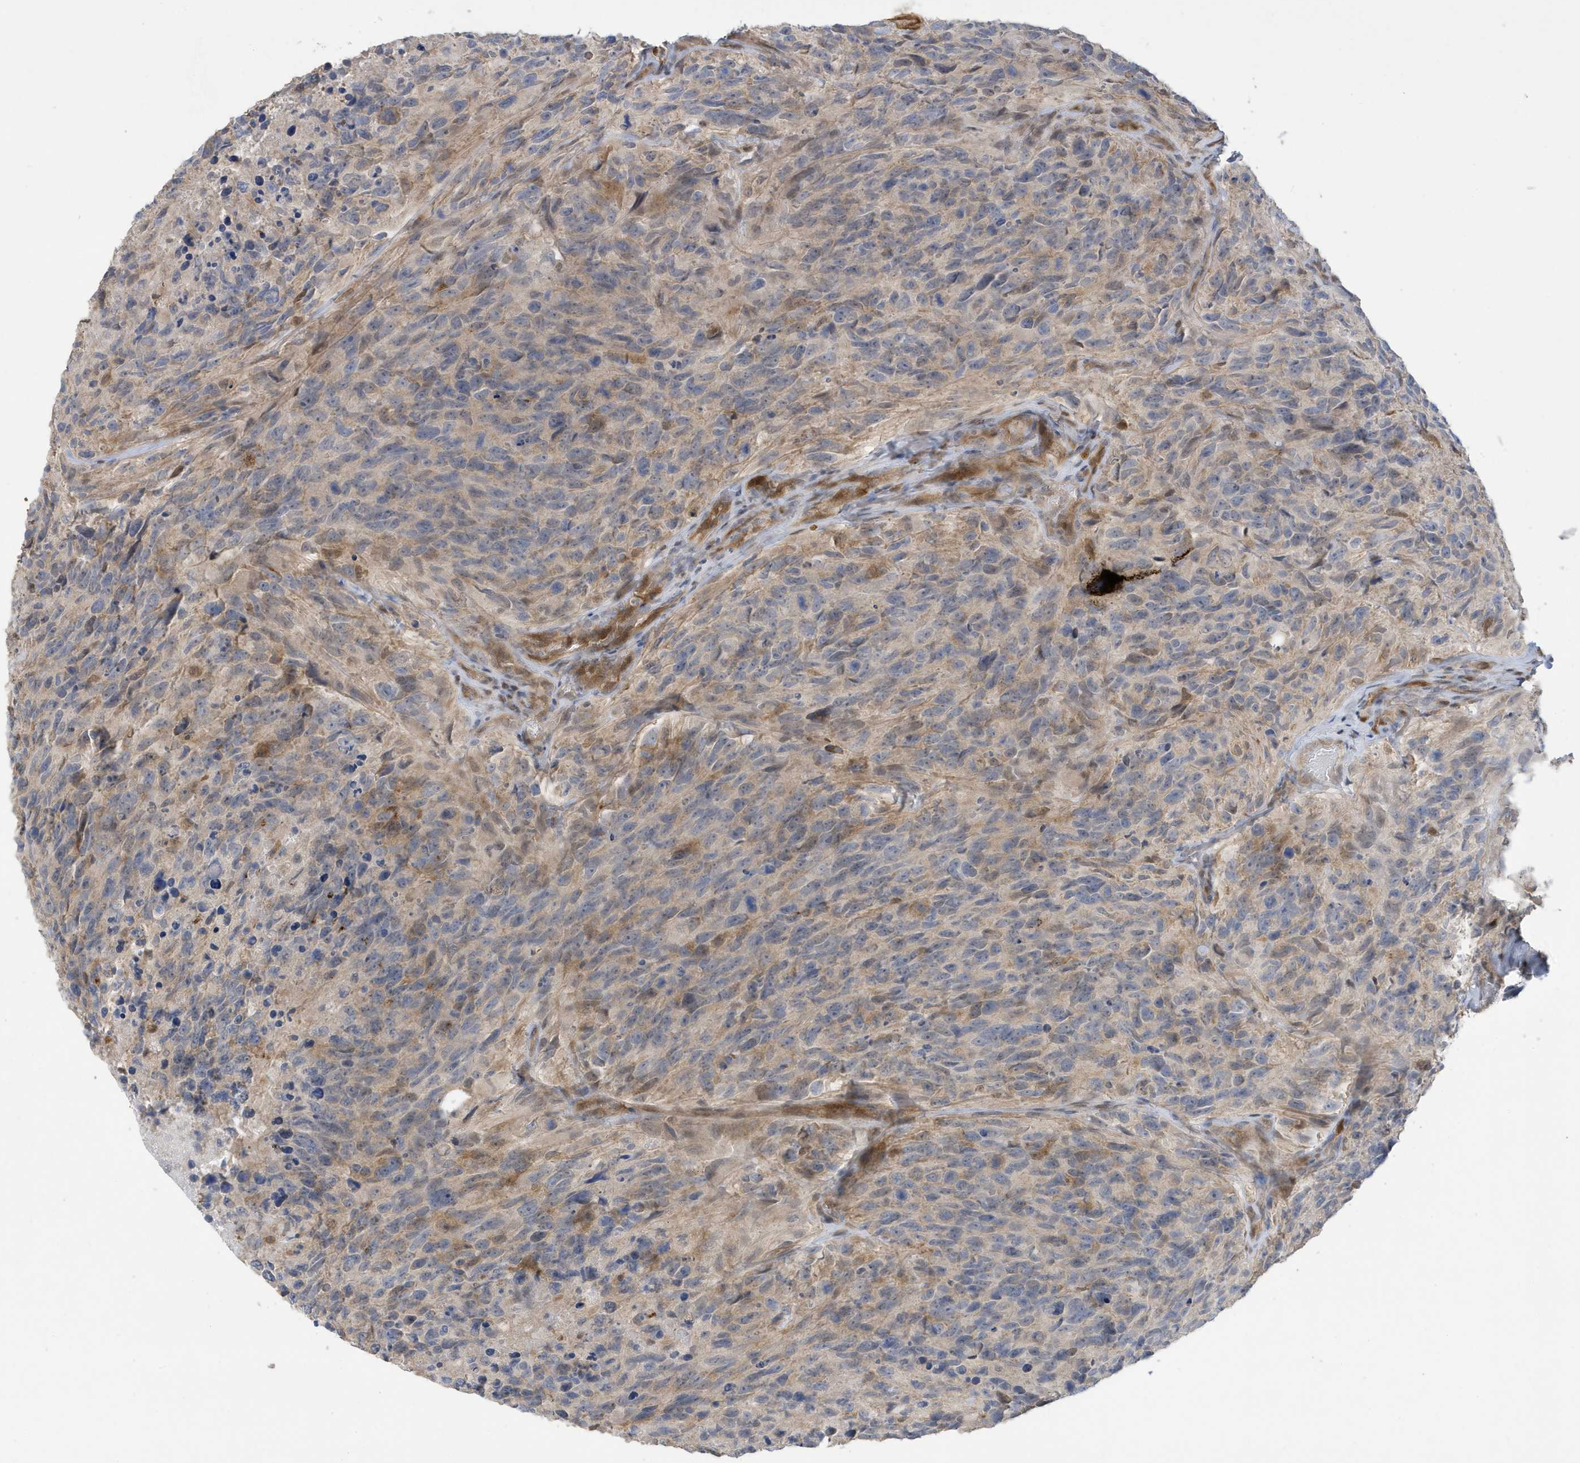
{"staining": {"intensity": "negative", "quantity": "none", "location": "none"}, "tissue": "glioma", "cell_type": "Tumor cells", "image_type": "cancer", "snomed": [{"axis": "morphology", "description": "Glioma, malignant, High grade"}, {"axis": "topography", "description": "Brain"}], "caption": "This photomicrograph is of glioma stained with immunohistochemistry to label a protein in brown with the nuclei are counter-stained blue. There is no staining in tumor cells.", "gene": "NCOA7", "patient": {"sex": "male", "age": 69}}